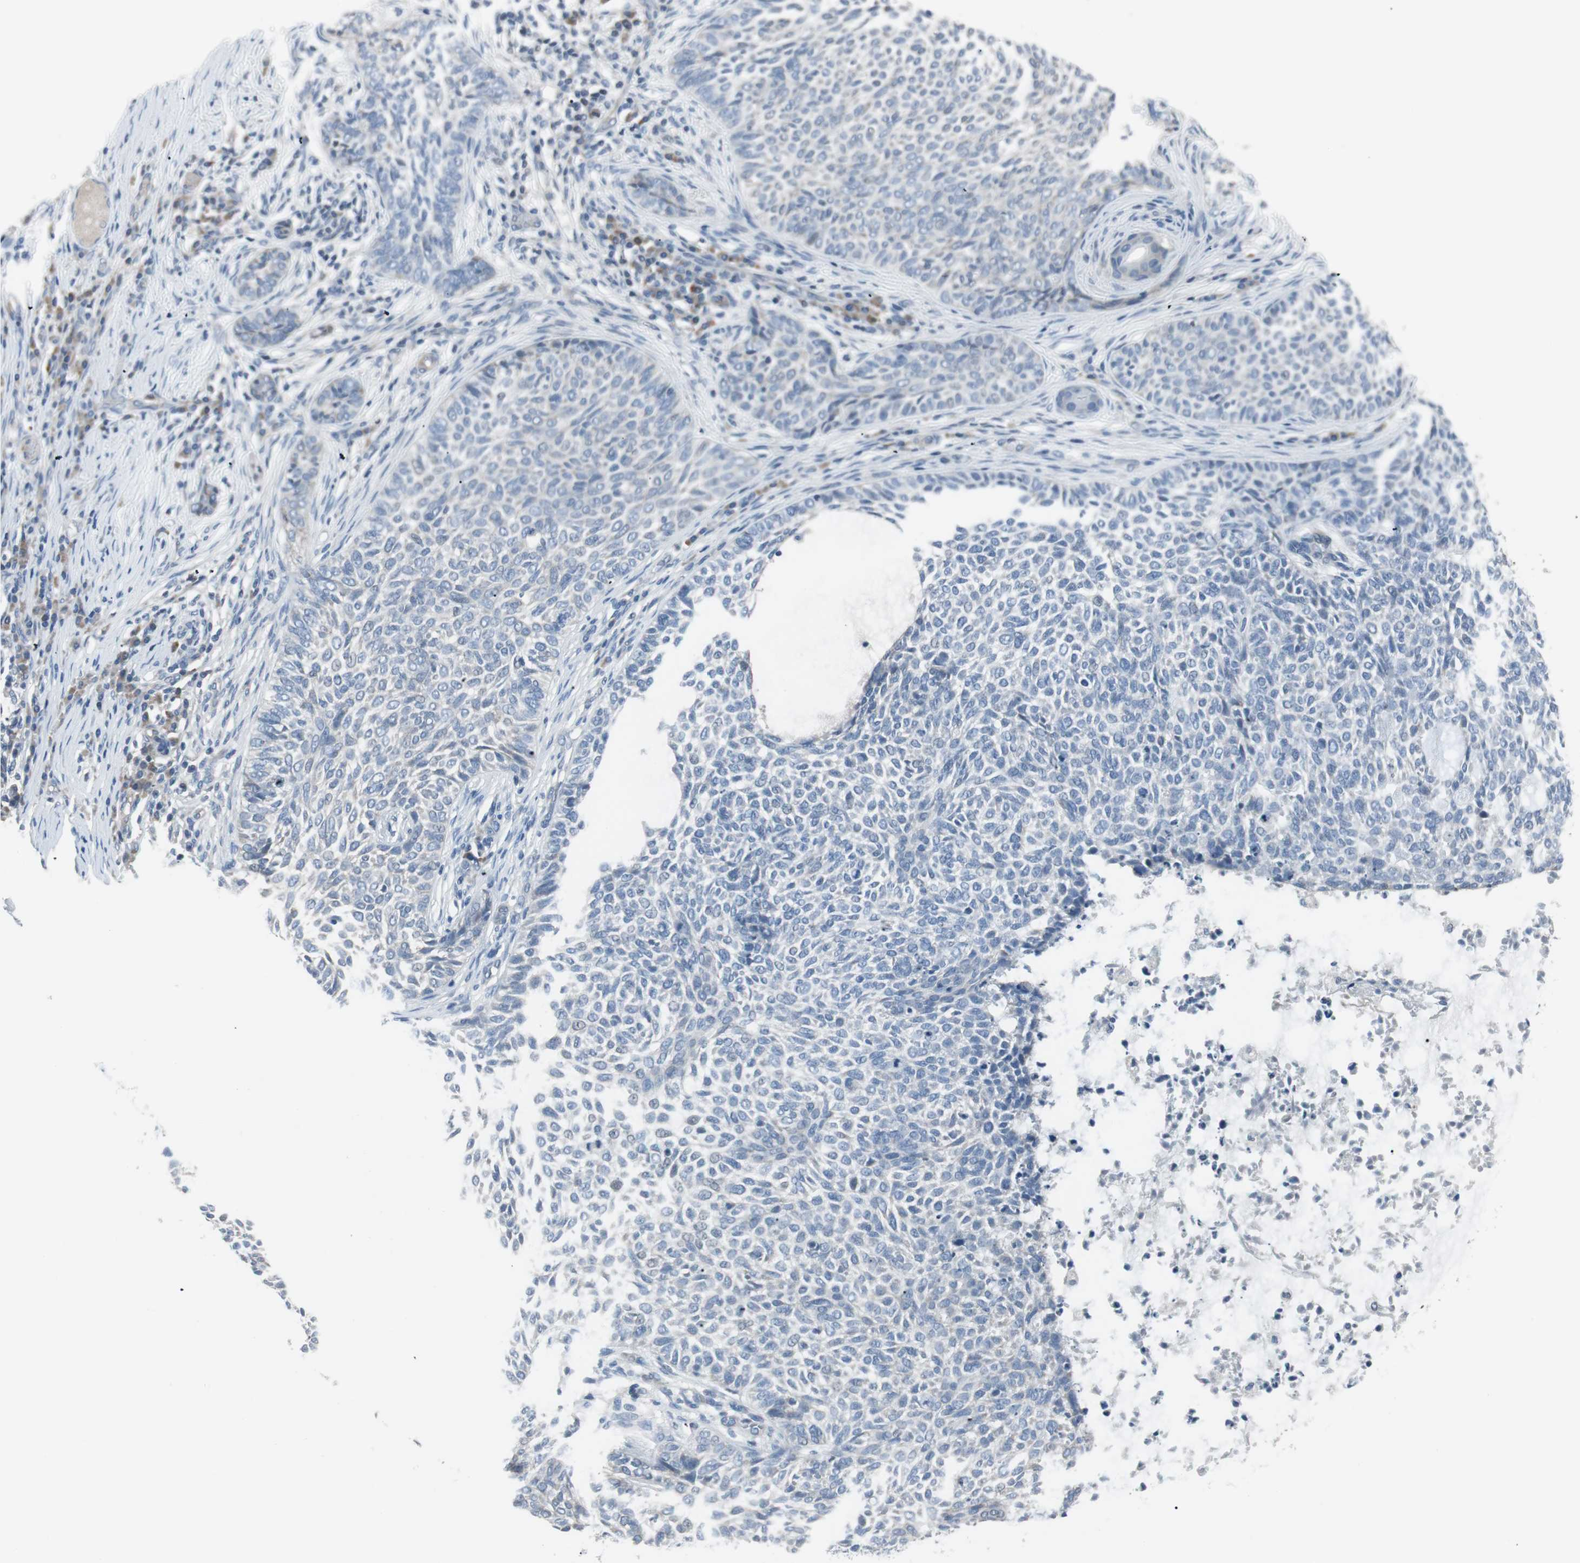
{"staining": {"intensity": "negative", "quantity": "none", "location": "none"}, "tissue": "skin cancer", "cell_type": "Tumor cells", "image_type": "cancer", "snomed": [{"axis": "morphology", "description": "Basal cell carcinoma"}, {"axis": "topography", "description": "Skin"}], "caption": "This is an immunohistochemistry (IHC) photomicrograph of basal cell carcinoma (skin). There is no positivity in tumor cells.", "gene": "PIGR", "patient": {"sex": "male", "age": 87}}